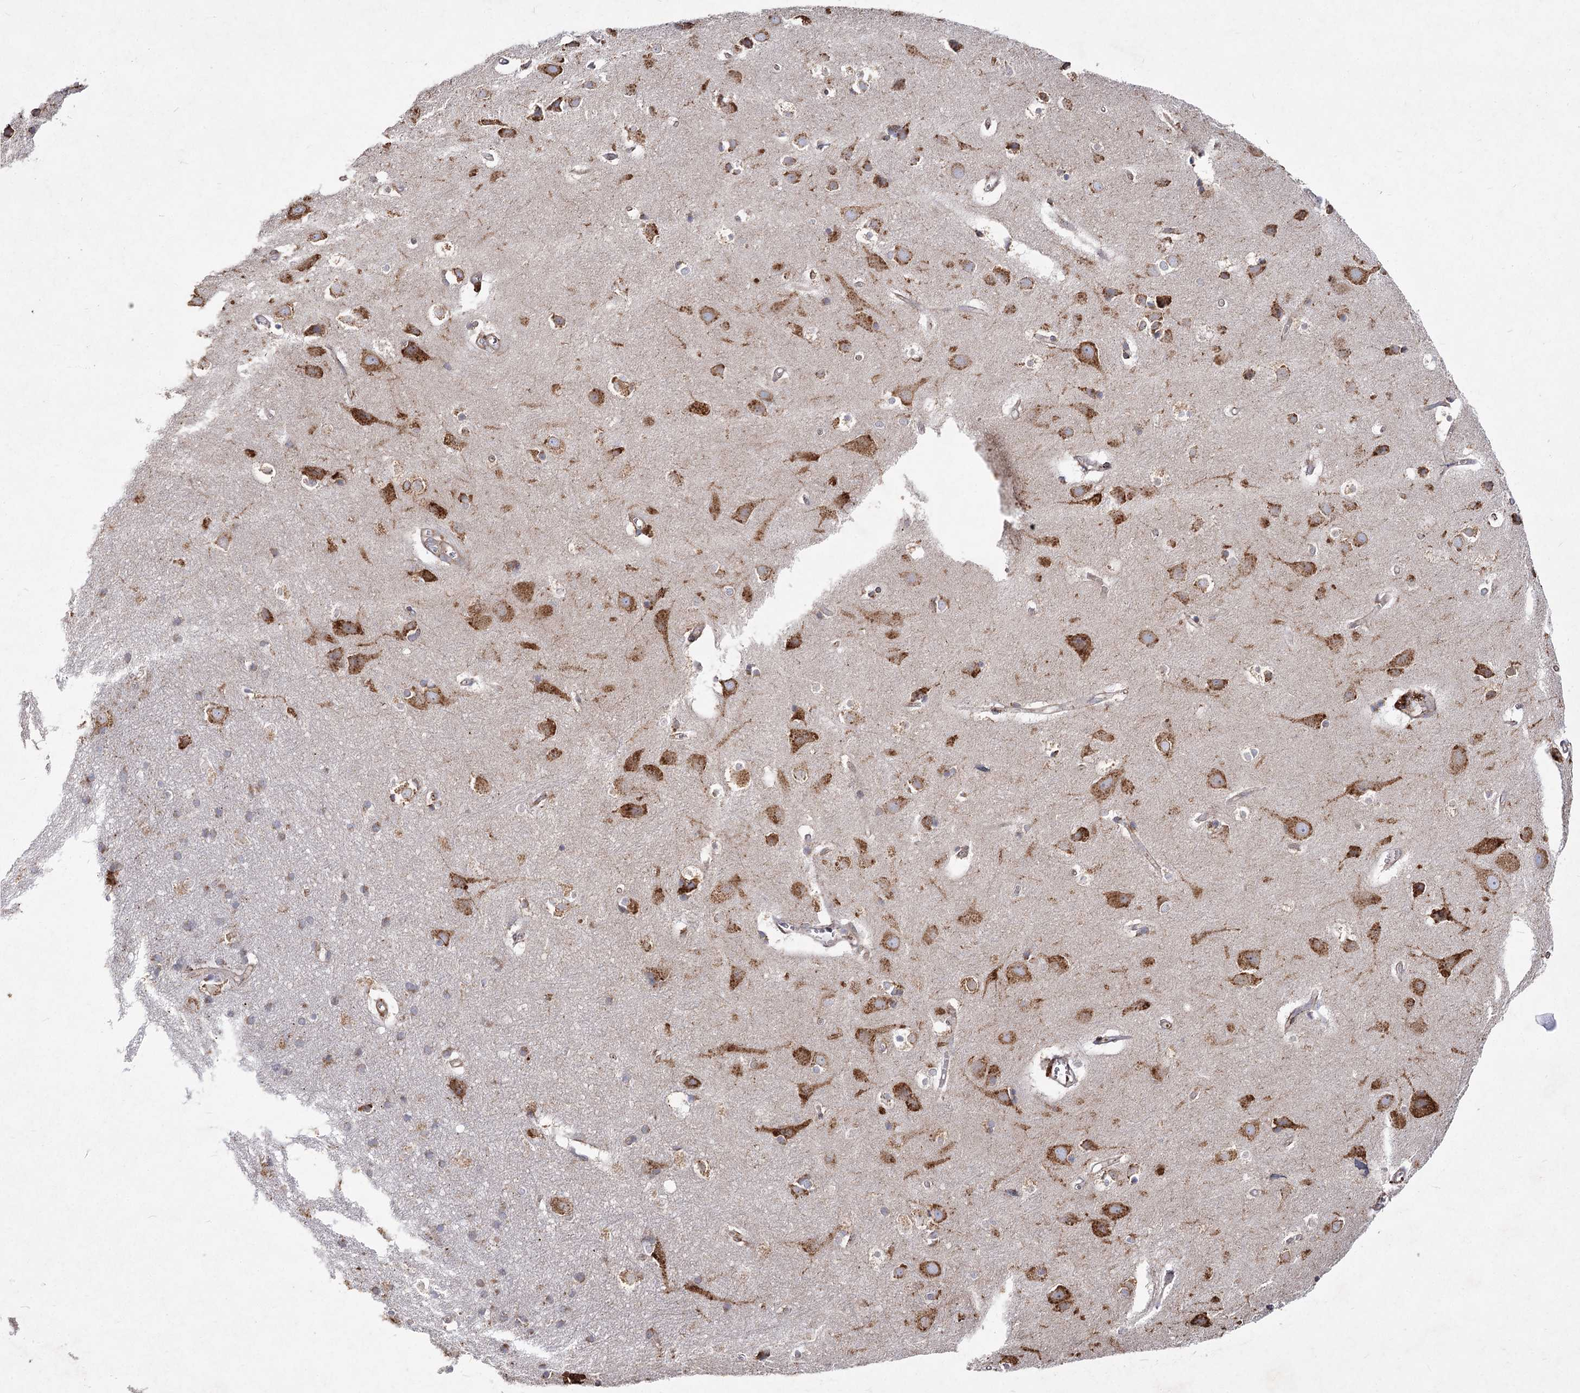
{"staining": {"intensity": "weak", "quantity": "25%-75%", "location": "cytoplasmic/membranous"}, "tissue": "cerebral cortex", "cell_type": "Endothelial cells", "image_type": "normal", "snomed": [{"axis": "morphology", "description": "Normal tissue, NOS"}, {"axis": "topography", "description": "Cerebral cortex"}], "caption": "Cerebral cortex was stained to show a protein in brown. There is low levels of weak cytoplasmic/membranous expression in about 25%-75% of endothelial cells. Using DAB (3,3'-diaminobenzidine) (brown) and hematoxylin (blue) stains, captured at high magnification using brightfield microscopy.", "gene": "NHLRC2", "patient": {"sex": "male", "age": 54}}